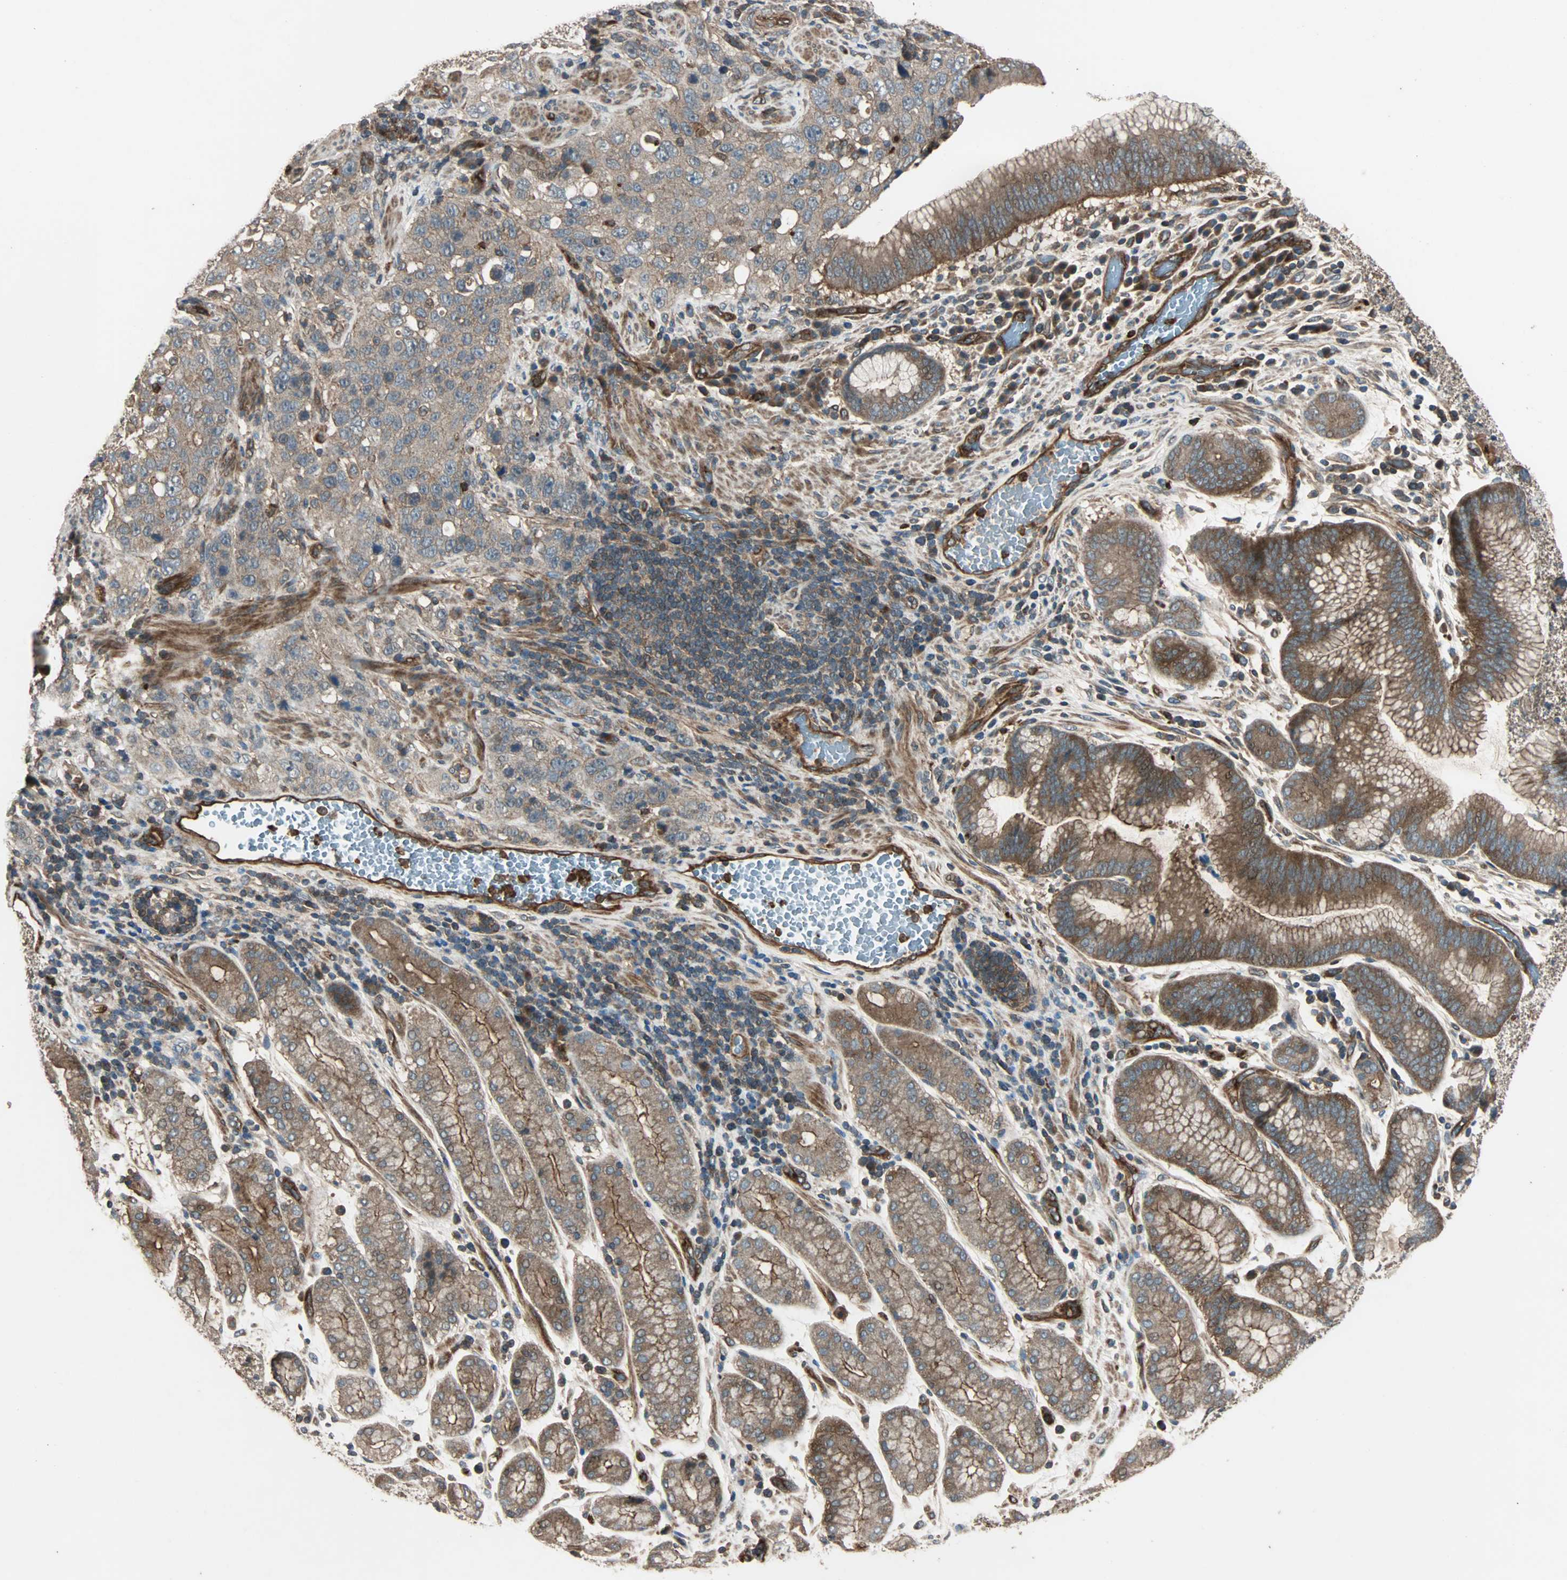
{"staining": {"intensity": "weak", "quantity": ">75%", "location": "cytoplasmic/membranous"}, "tissue": "stomach cancer", "cell_type": "Tumor cells", "image_type": "cancer", "snomed": [{"axis": "morphology", "description": "Normal tissue, NOS"}, {"axis": "morphology", "description": "Adenocarcinoma, NOS"}, {"axis": "topography", "description": "Stomach"}], "caption": "Protein staining by IHC reveals weak cytoplasmic/membranous positivity in approximately >75% of tumor cells in stomach cancer (adenocarcinoma).", "gene": "GCK", "patient": {"sex": "male", "age": 48}}